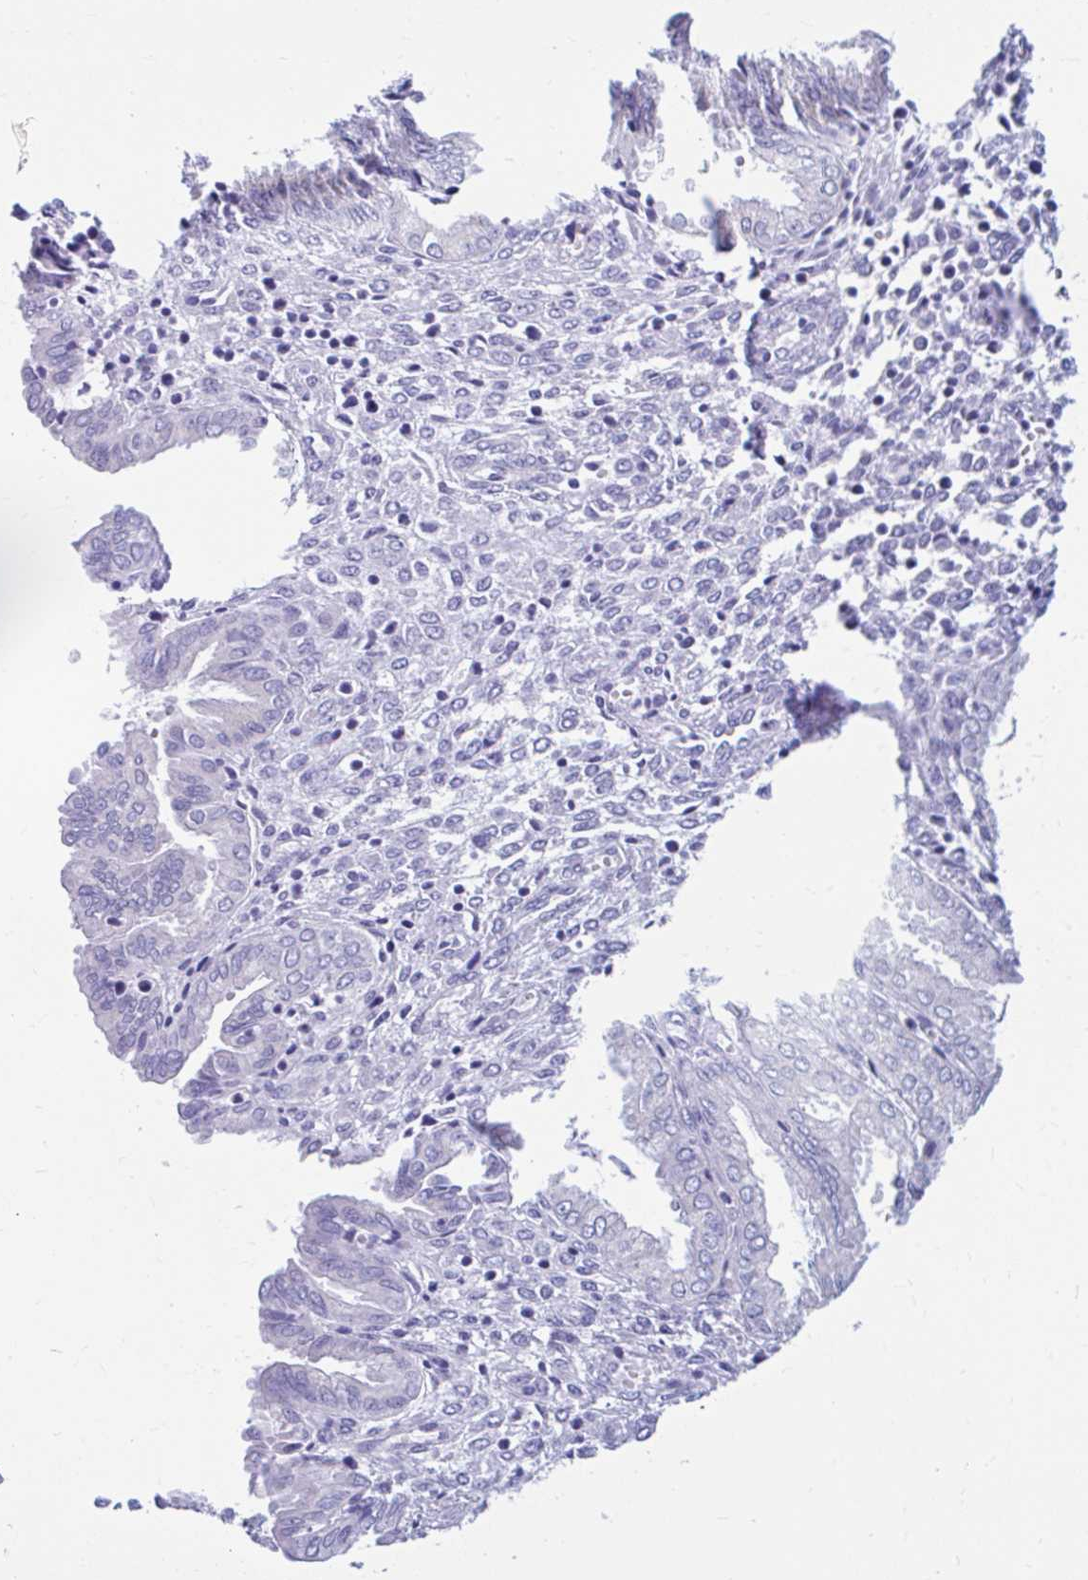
{"staining": {"intensity": "negative", "quantity": "none", "location": "none"}, "tissue": "endometrium", "cell_type": "Cells in endometrial stroma", "image_type": "normal", "snomed": [{"axis": "morphology", "description": "Normal tissue, NOS"}, {"axis": "topography", "description": "Endometrium"}], "caption": "A high-resolution photomicrograph shows immunohistochemistry staining of unremarkable endometrium, which exhibits no significant expression in cells in endometrial stroma. (DAB IHC, high magnification).", "gene": "FTSJ3", "patient": {"sex": "female", "age": 33}}